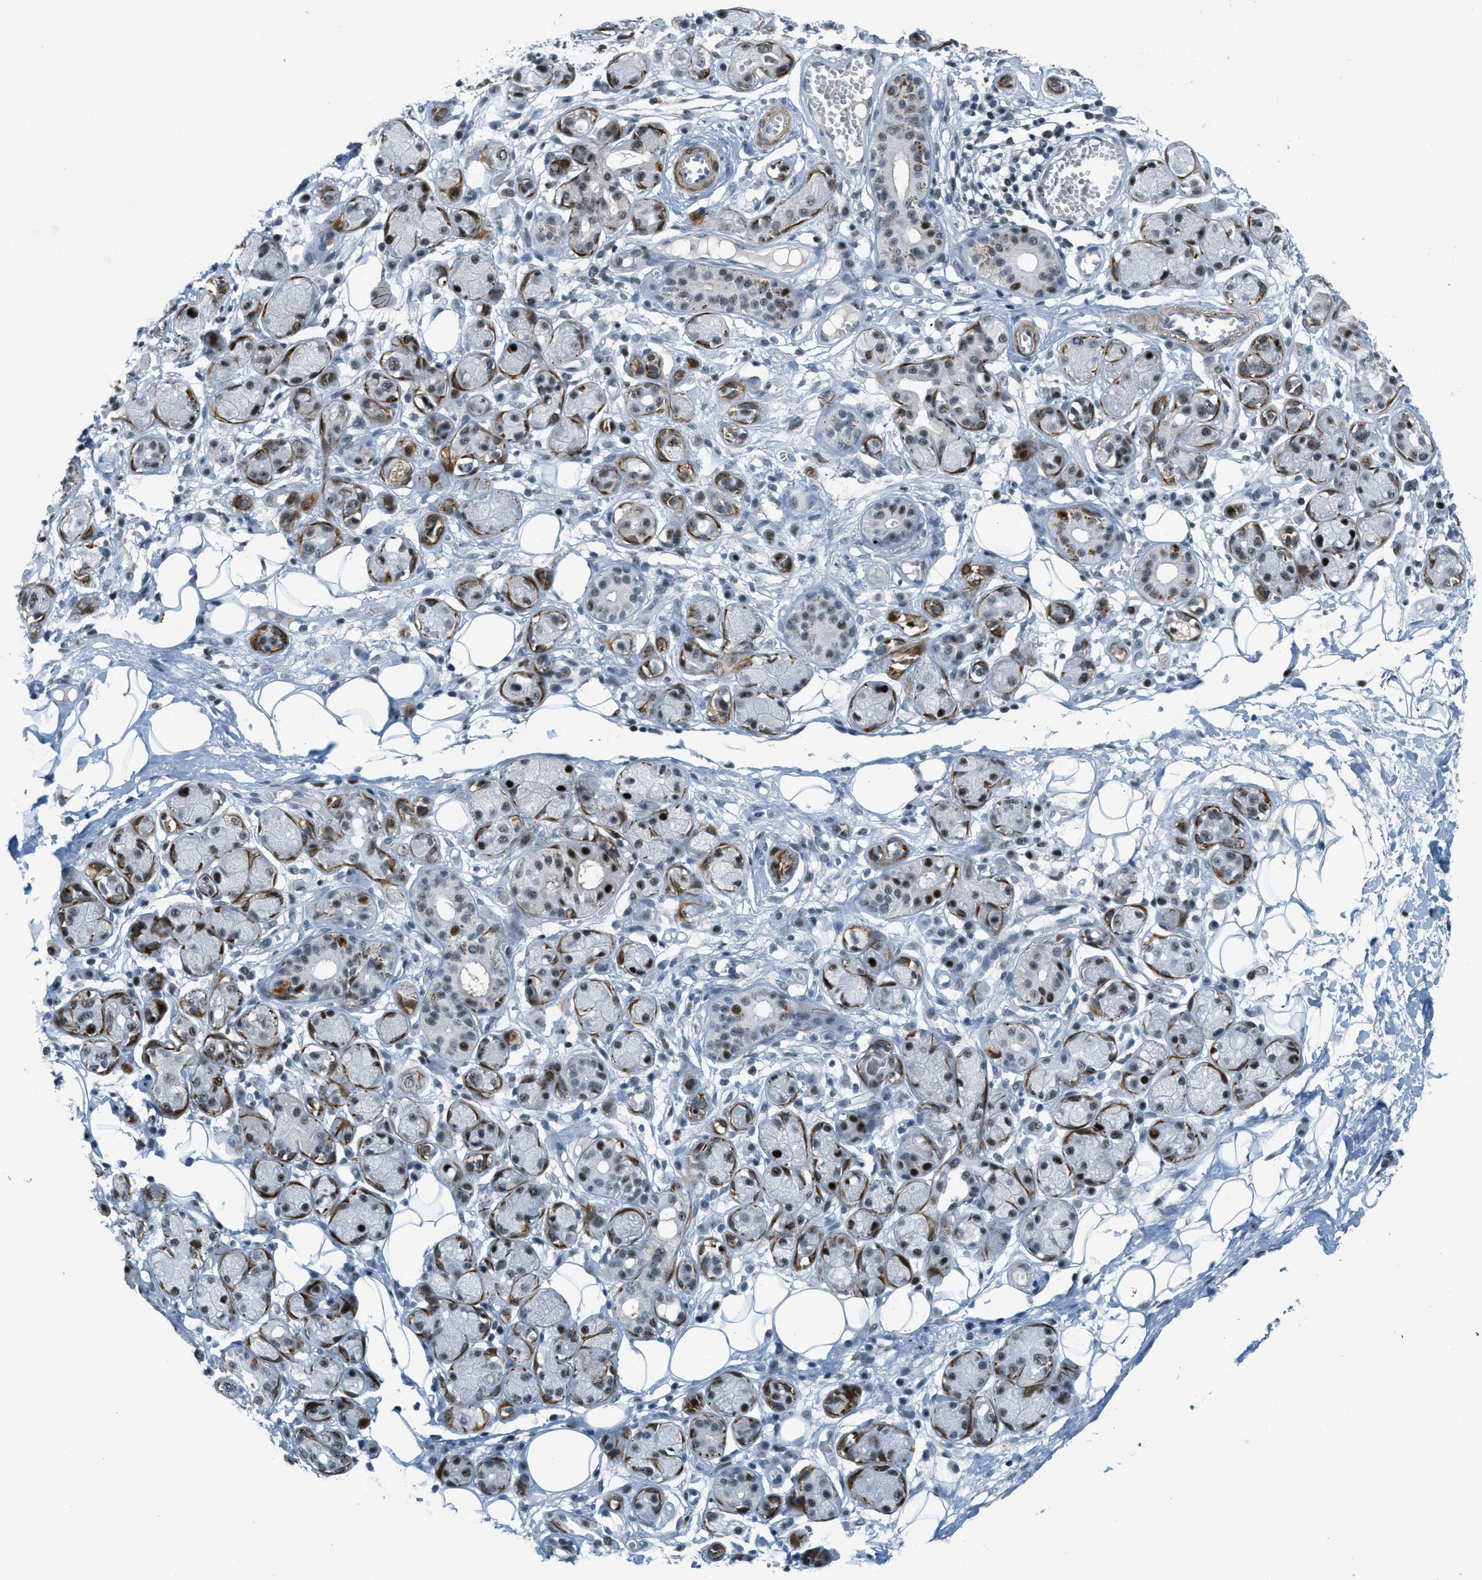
{"staining": {"intensity": "negative", "quantity": "none", "location": "none"}, "tissue": "adipose tissue", "cell_type": "Adipocytes", "image_type": "normal", "snomed": [{"axis": "morphology", "description": "Normal tissue, NOS"}, {"axis": "morphology", "description": "Inflammation, NOS"}, {"axis": "topography", "description": "Salivary gland"}, {"axis": "topography", "description": "Peripheral nerve tissue"}], "caption": "Immunohistochemical staining of normal human adipose tissue exhibits no significant expression in adipocytes. The staining is performed using DAB (3,3'-diaminobenzidine) brown chromogen with nuclei counter-stained in using hematoxylin.", "gene": "ZDHHC23", "patient": {"sex": "female", "age": 75}}